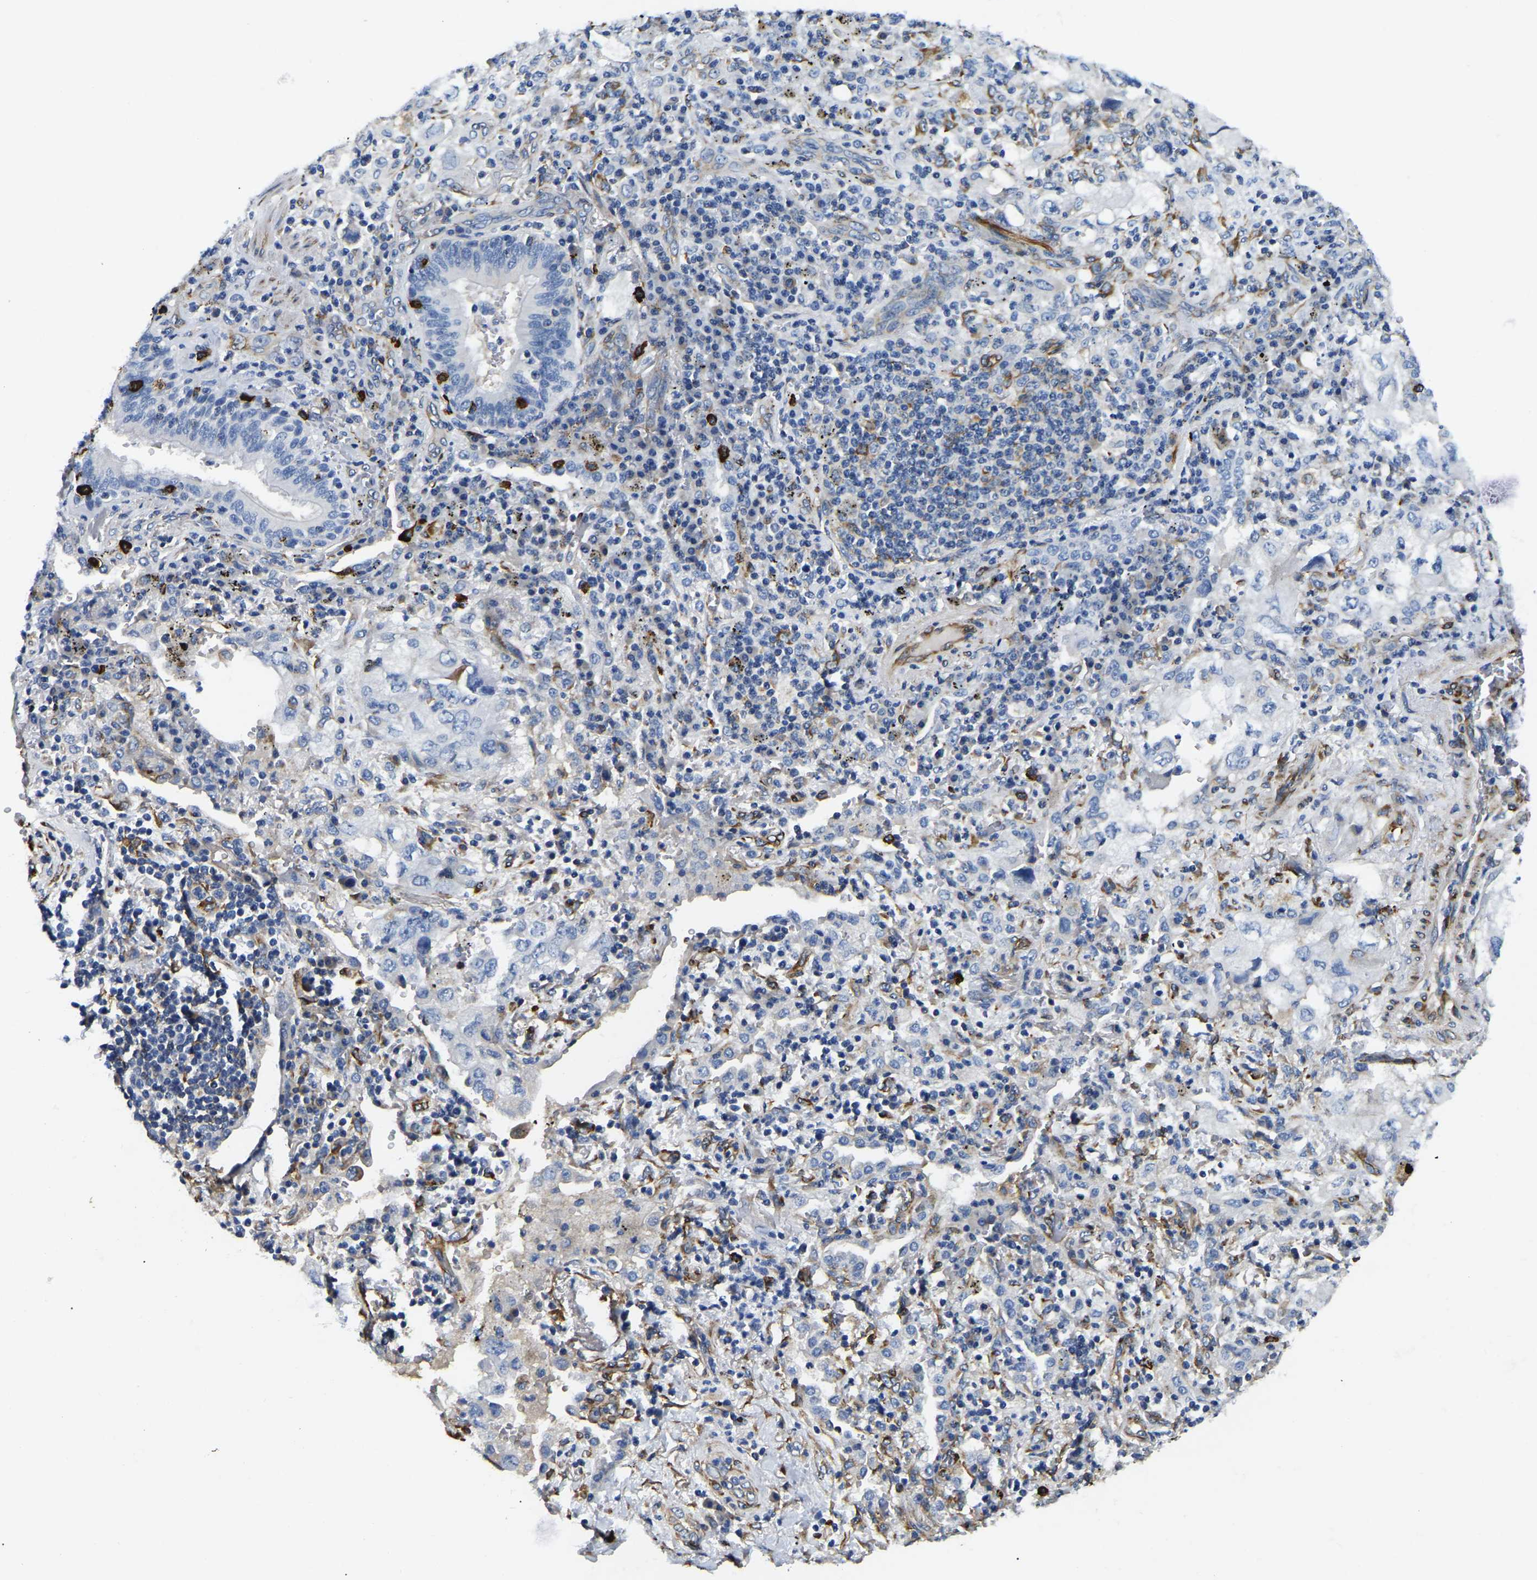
{"staining": {"intensity": "negative", "quantity": "none", "location": "none"}, "tissue": "lung cancer", "cell_type": "Tumor cells", "image_type": "cancer", "snomed": [{"axis": "morphology", "description": "Adenocarcinoma, NOS"}, {"axis": "topography", "description": "Lung"}], "caption": "Tumor cells show no significant expression in lung cancer.", "gene": "DUSP8", "patient": {"sex": "male", "age": 64}}